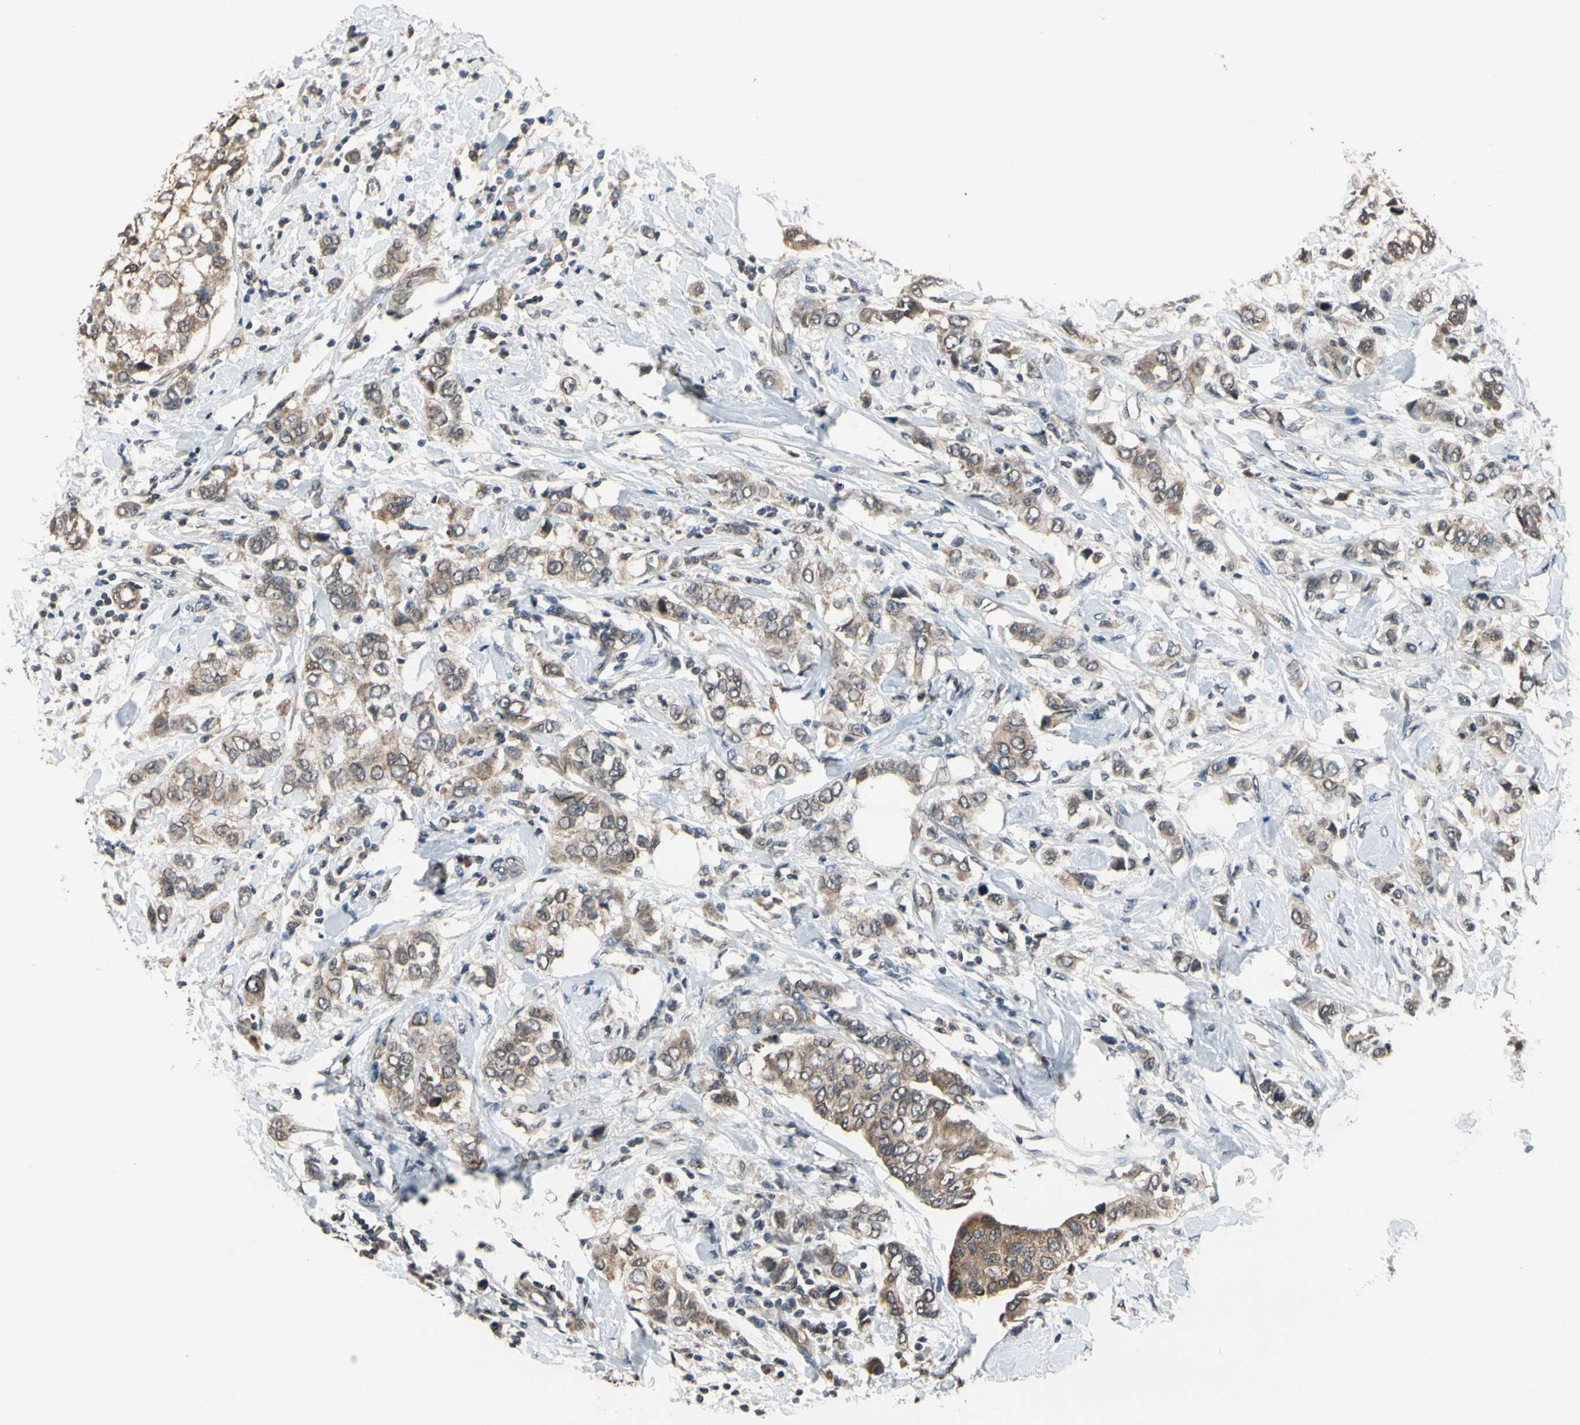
{"staining": {"intensity": "moderate", "quantity": ">75%", "location": "cytoplasmic/membranous"}, "tissue": "breast cancer", "cell_type": "Tumor cells", "image_type": "cancer", "snomed": [{"axis": "morphology", "description": "Duct carcinoma"}, {"axis": "topography", "description": "Breast"}], "caption": "Immunohistochemistry (DAB (3,3'-diaminobenzidine)) staining of breast intraductal carcinoma exhibits moderate cytoplasmic/membranous protein expression in approximately >75% of tumor cells.", "gene": "GCLC", "patient": {"sex": "female", "age": 50}}